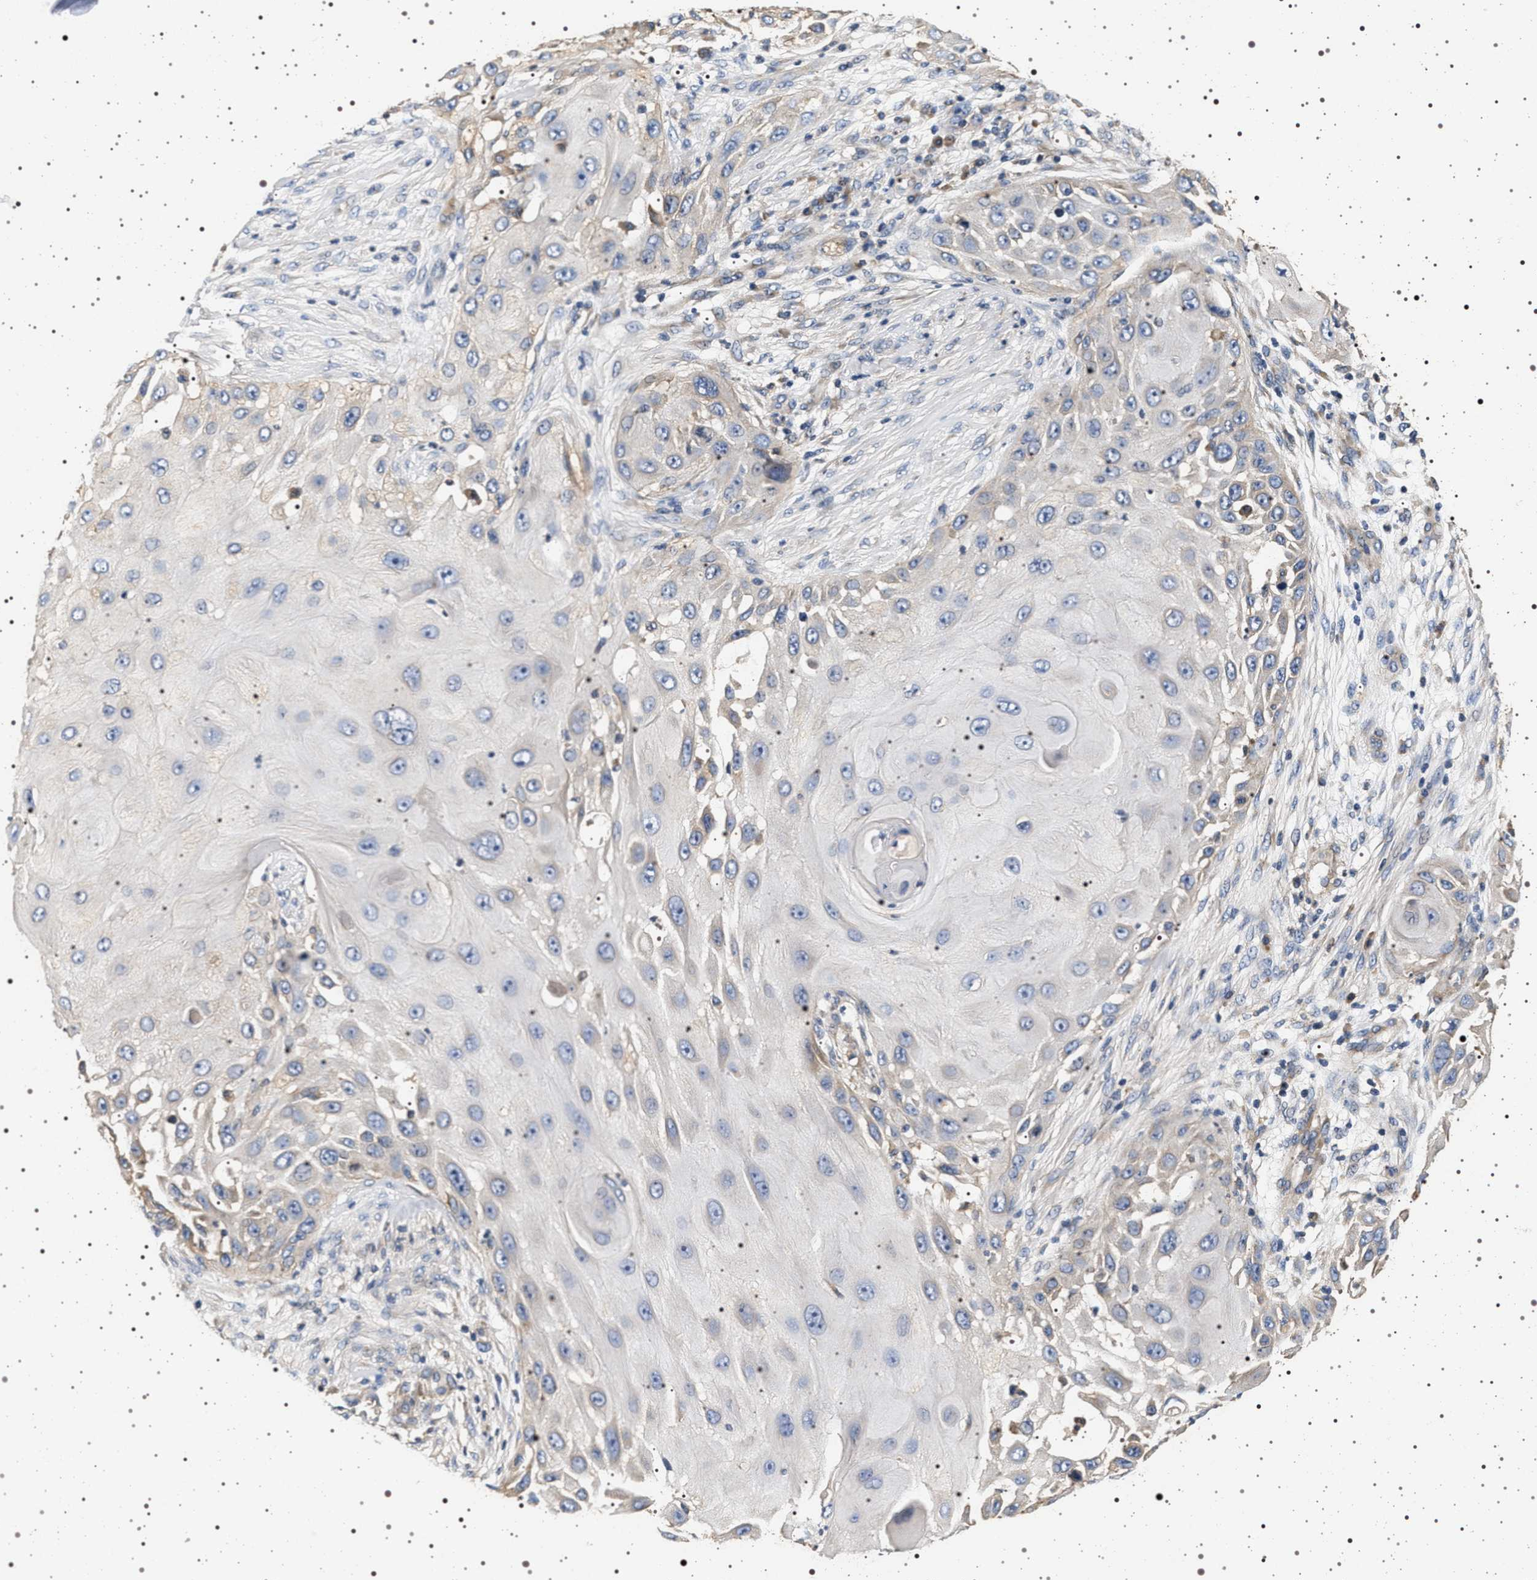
{"staining": {"intensity": "weak", "quantity": "<25%", "location": "cytoplasmic/membranous"}, "tissue": "skin cancer", "cell_type": "Tumor cells", "image_type": "cancer", "snomed": [{"axis": "morphology", "description": "Squamous cell carcinoma, NOS"}, {"axis": "topography", "description": "Skin"}], "caption": "DAB (3,3'-diaminobenzidine) immunohistochemical staining of skin cancer reveals no significant expression in tumor cells. (Brightfield microscopy of DAB (3,3'-diaminobenzidine) IHC at high magnification).", "gene": "DCBLD2", "patient": {"sex": "female", "age": 44}}